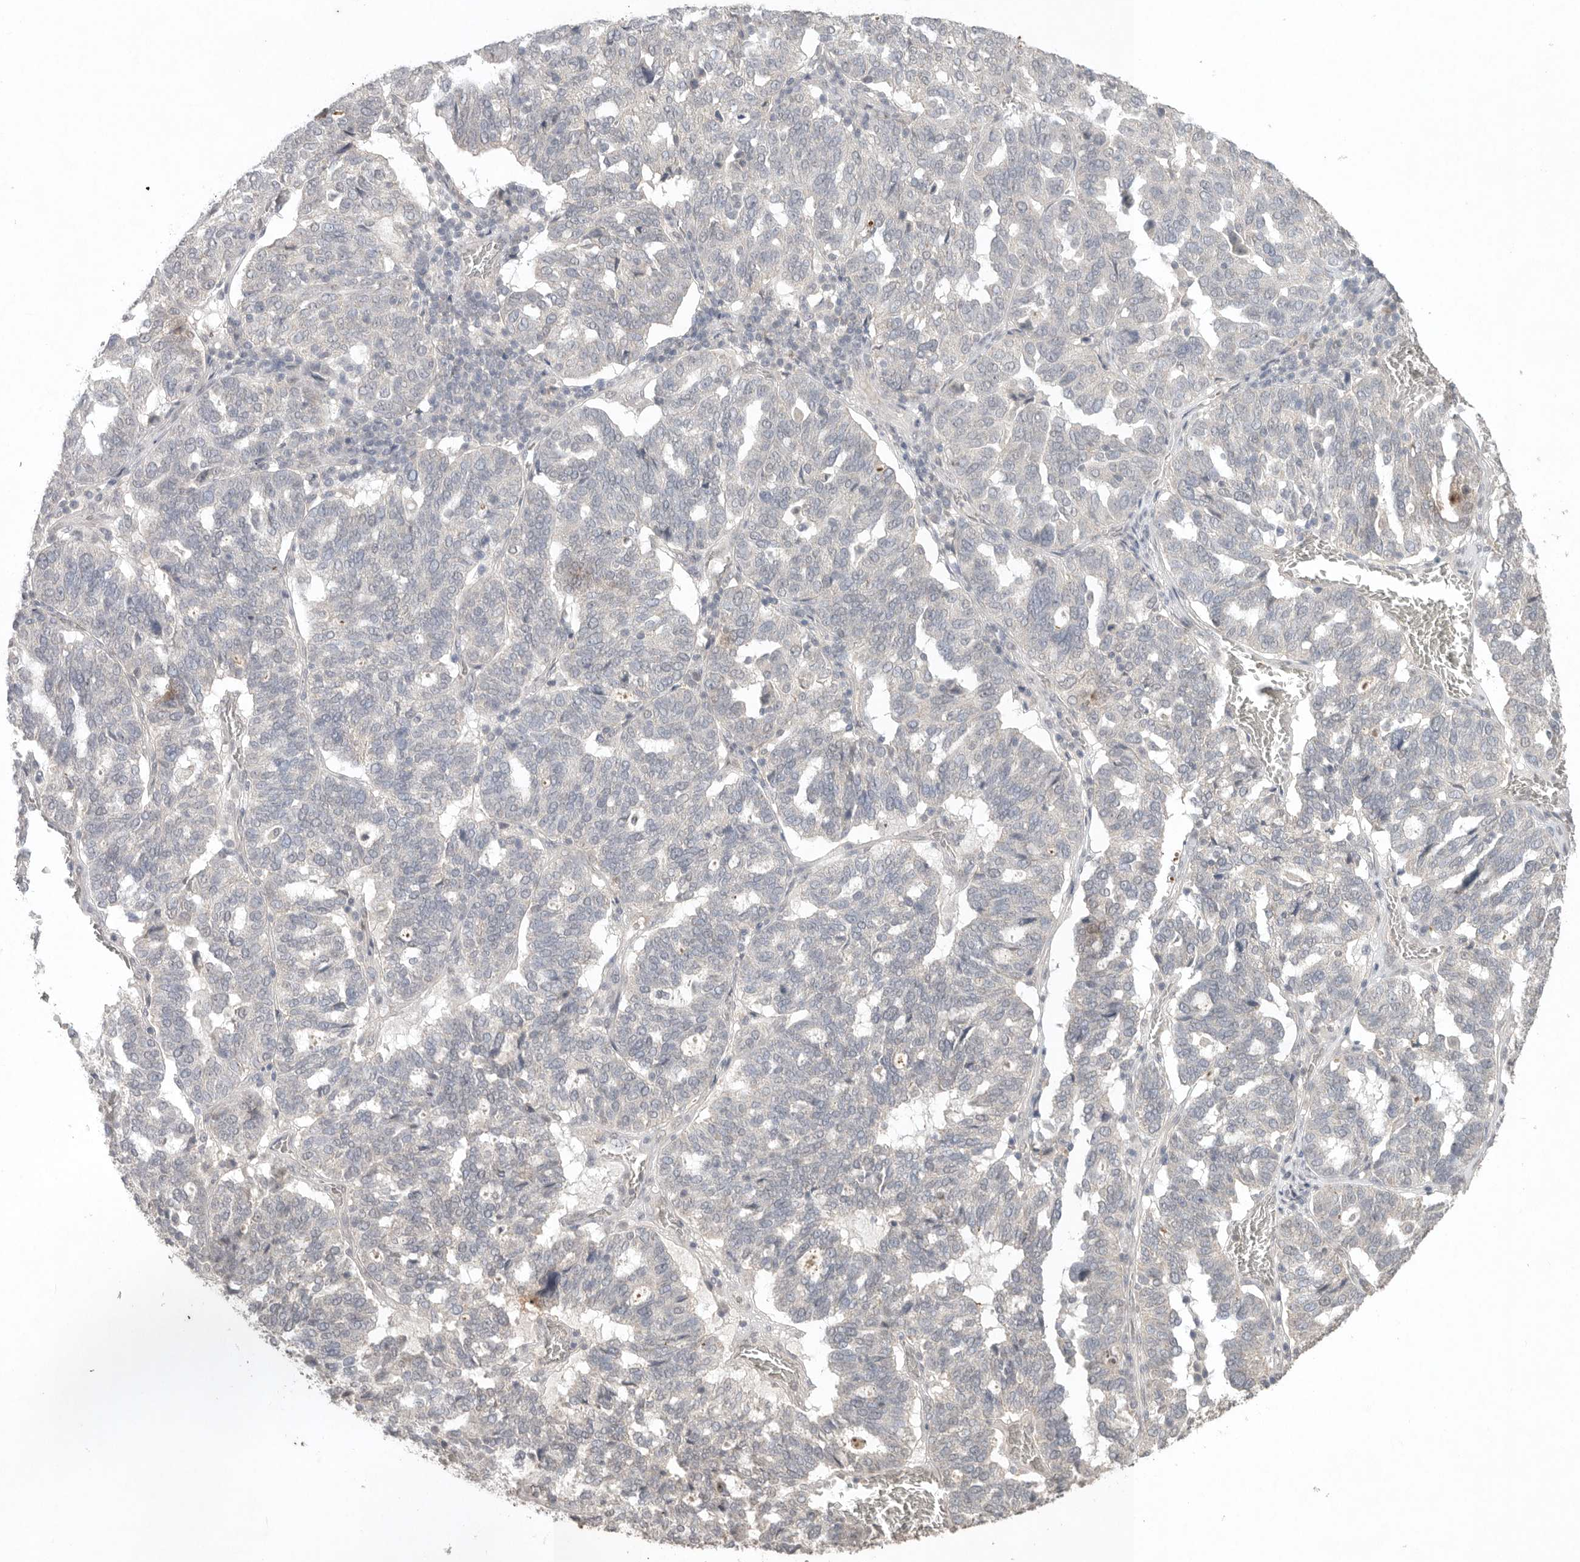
{"staining": {"intensity": "negative", "quantity": "none", "location": "none"}, "tissue": "ovarian cancer", "cell_type": "Tumor cells", "image_type": "cancer", "snomed": [{"axis": "morphology", "description": "Cystadenocarcinoma, serous, NOS"}, {"axis": "topography", "description": "Ovary"}], "caption": "IHC histopathology image of neoplastic tissue: human ovarian serous cystadenocarcinoma stained with DAB (3,3'-diaminobenzidine) exhibits no significant protein expression in tumor cells.", "gene": "KLK5", "patient": {"sex": "female", "age": 59}}